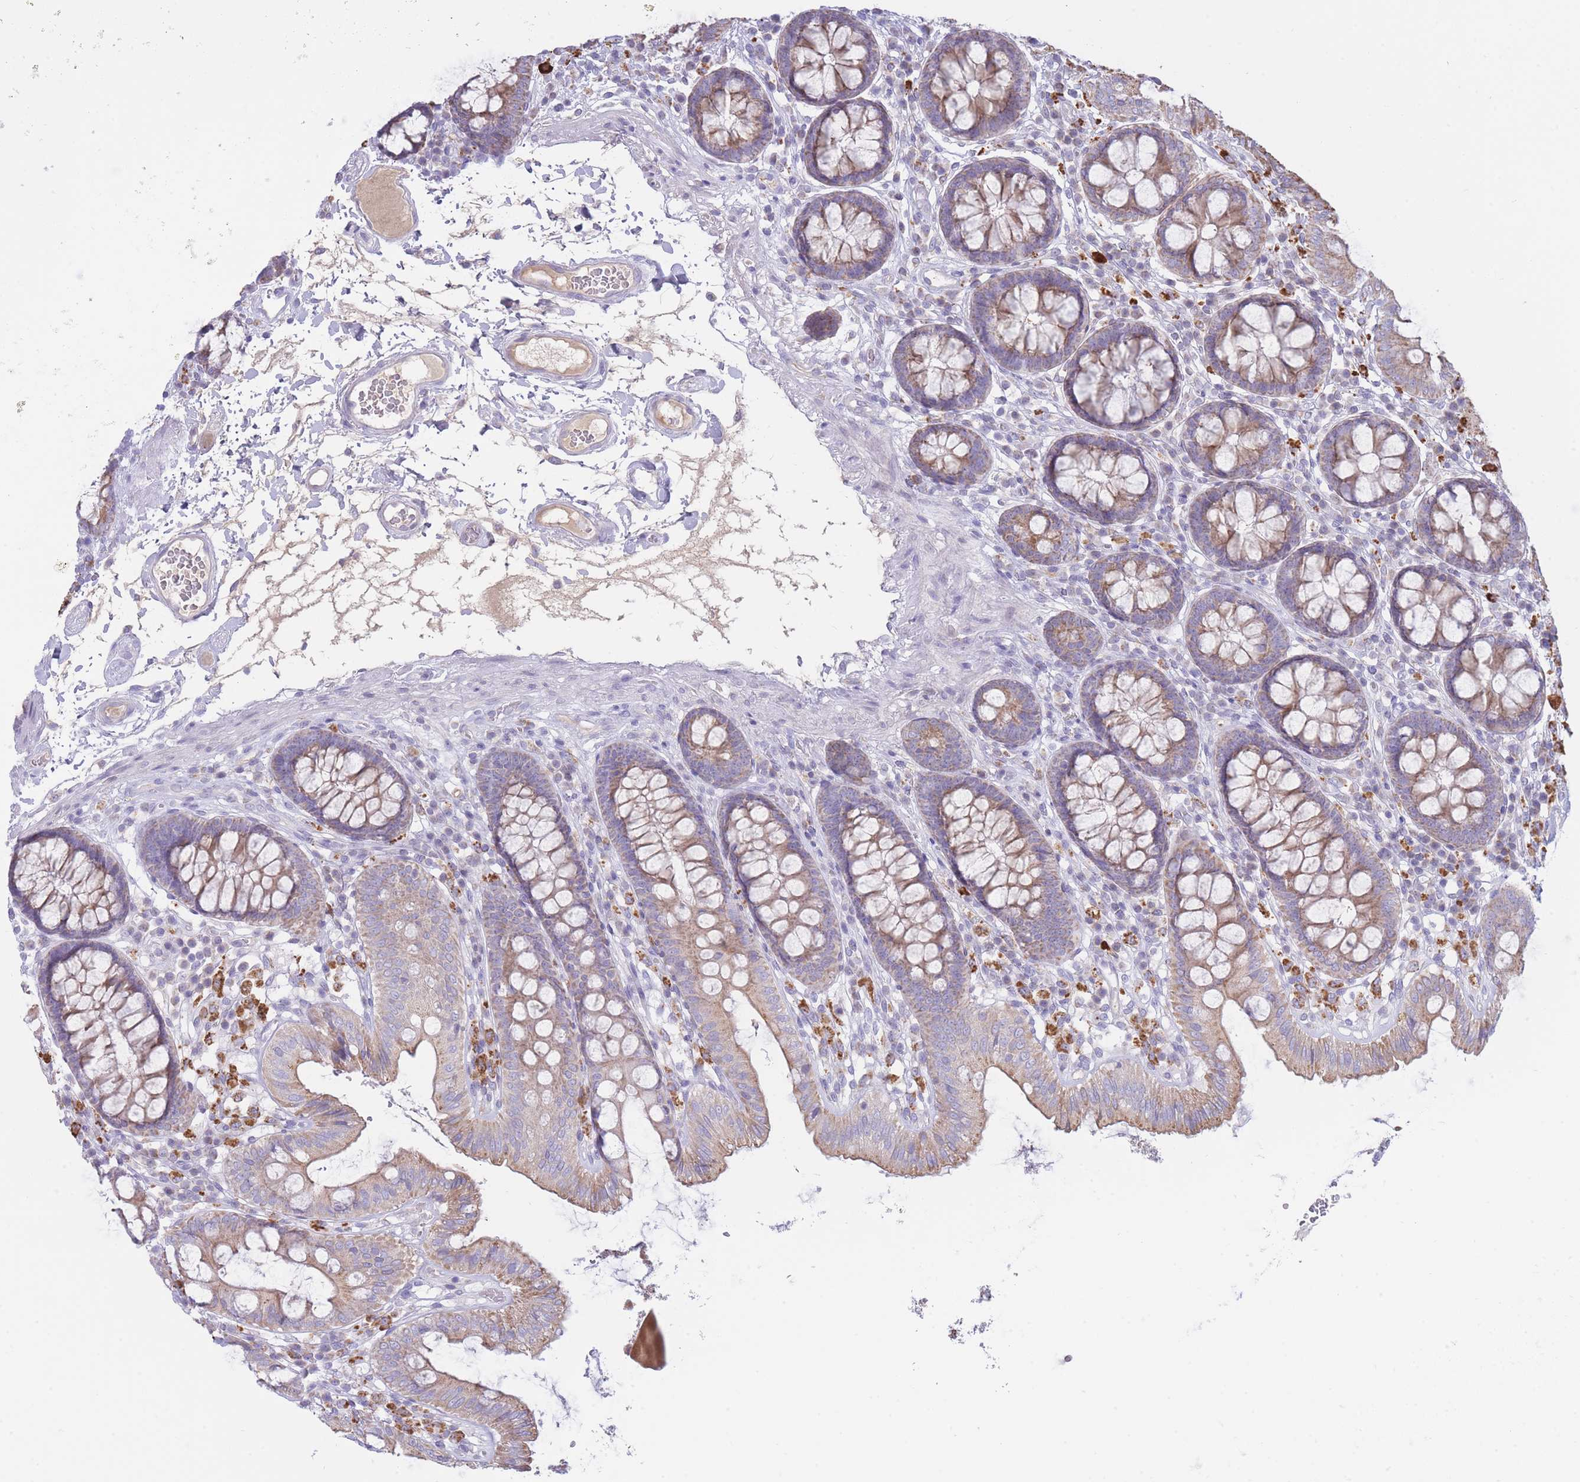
{"staining": {"intensity": "negative", "quantity": "none", "location": "none"}, "tissue": "colon", "cell_type": "Endothelial cells", "image_type": "normal", "snomed": [{"axis": "morphology", "description": "Normal tissue, NOS"}, {"axis": "topography", "description": "Colon"}], "caption": "An image of colon stained for a protein displays no brown staining in endothelial cells.", "gene": "NANP", "patient": {"sex": "male", "age": 84}}